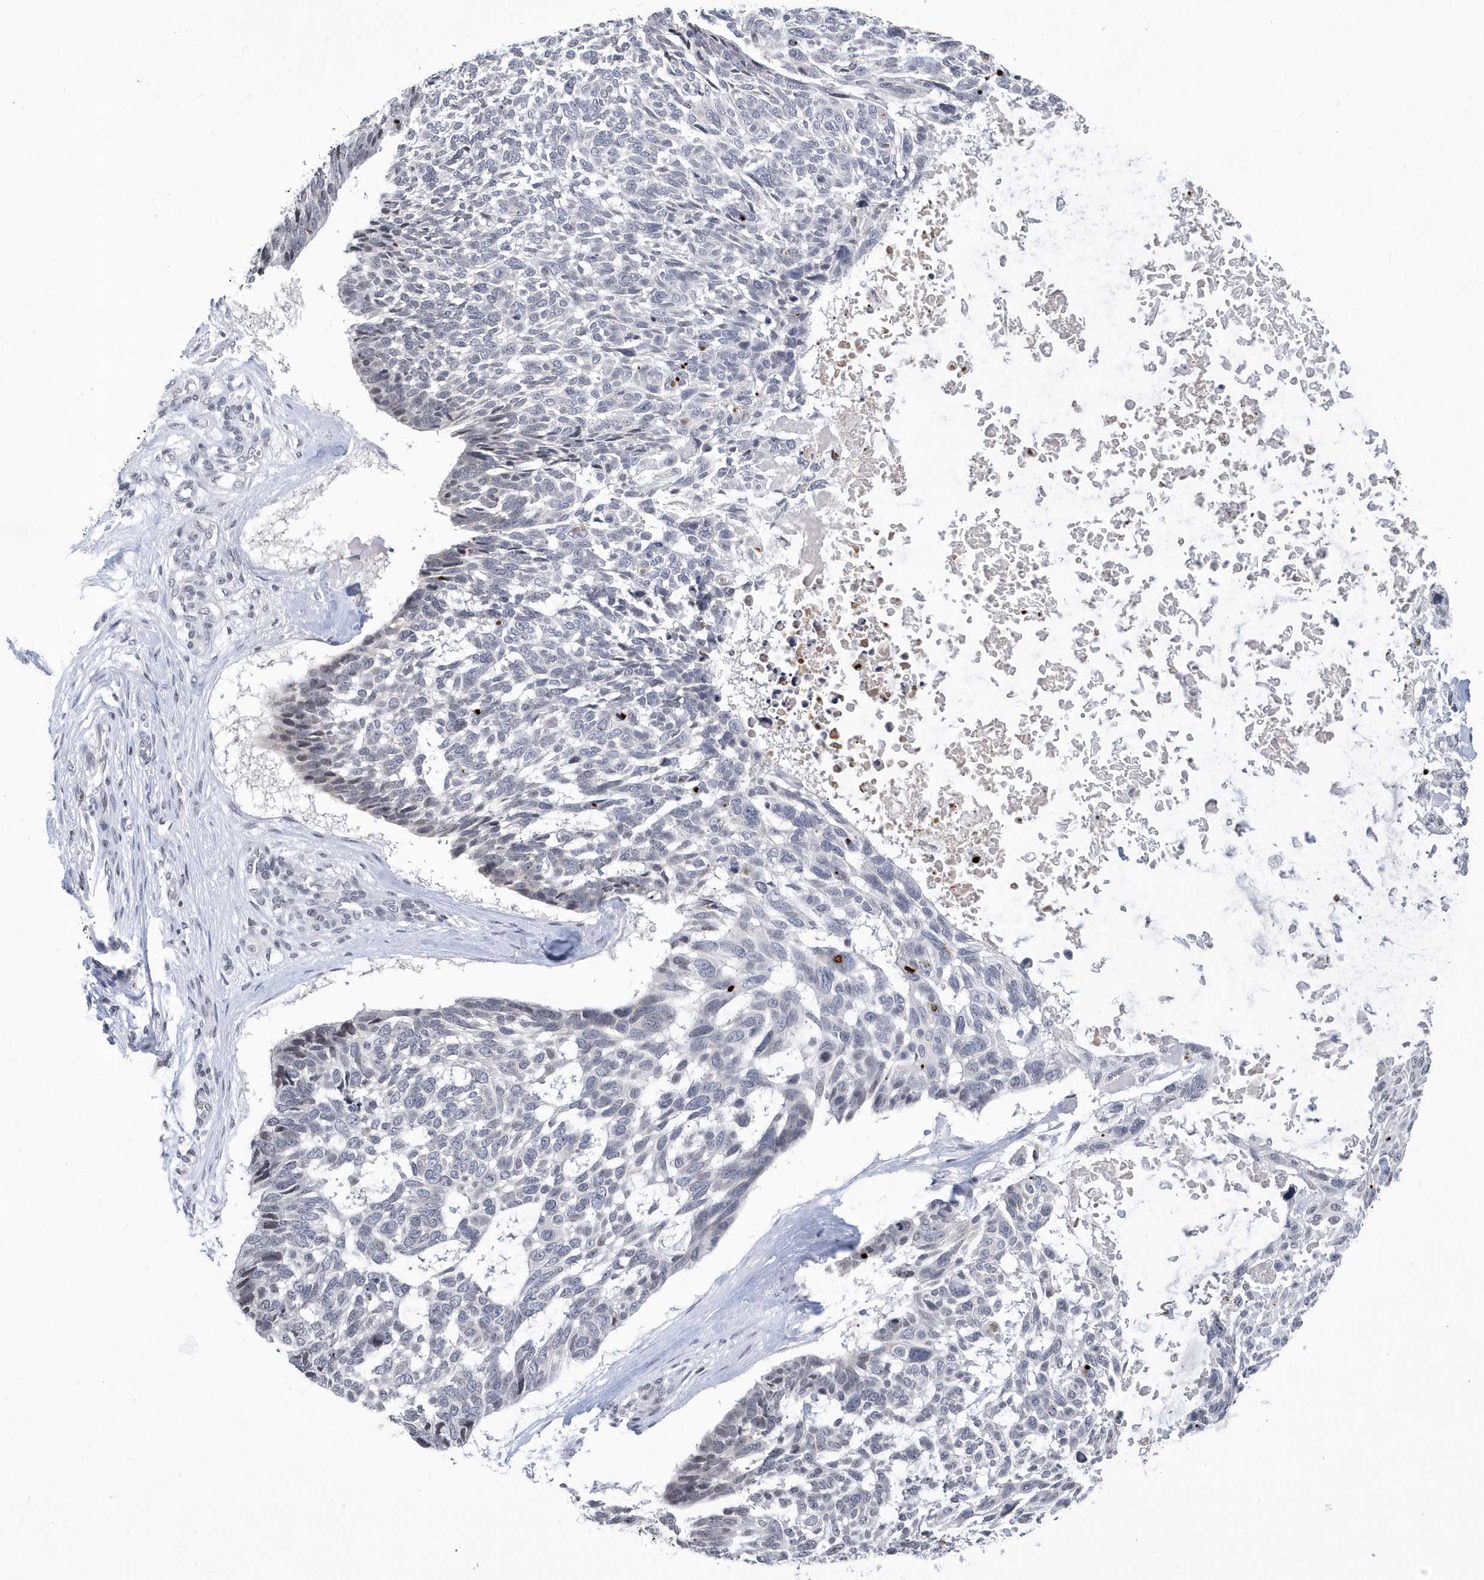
{"staining": {"intensity": "negative", "quantity": "none", "location": "none"}, "tissue": "skin cancer", "cell_type": "Tumor cells", "image_type": "cancer", "snomed": [{"axis": "morphology", "description": "Basal cell carcinoma"}, {"axis": "topography", "description": "Skin"}], "caption": "High power microscopy photomicrograph of an immunohistochemistry image of basal cell carcinoma (skin), revealing no significant staining in tumor cells.", "gene": "VWA5B2", "patient": {"sex": "male", "age": 88}}